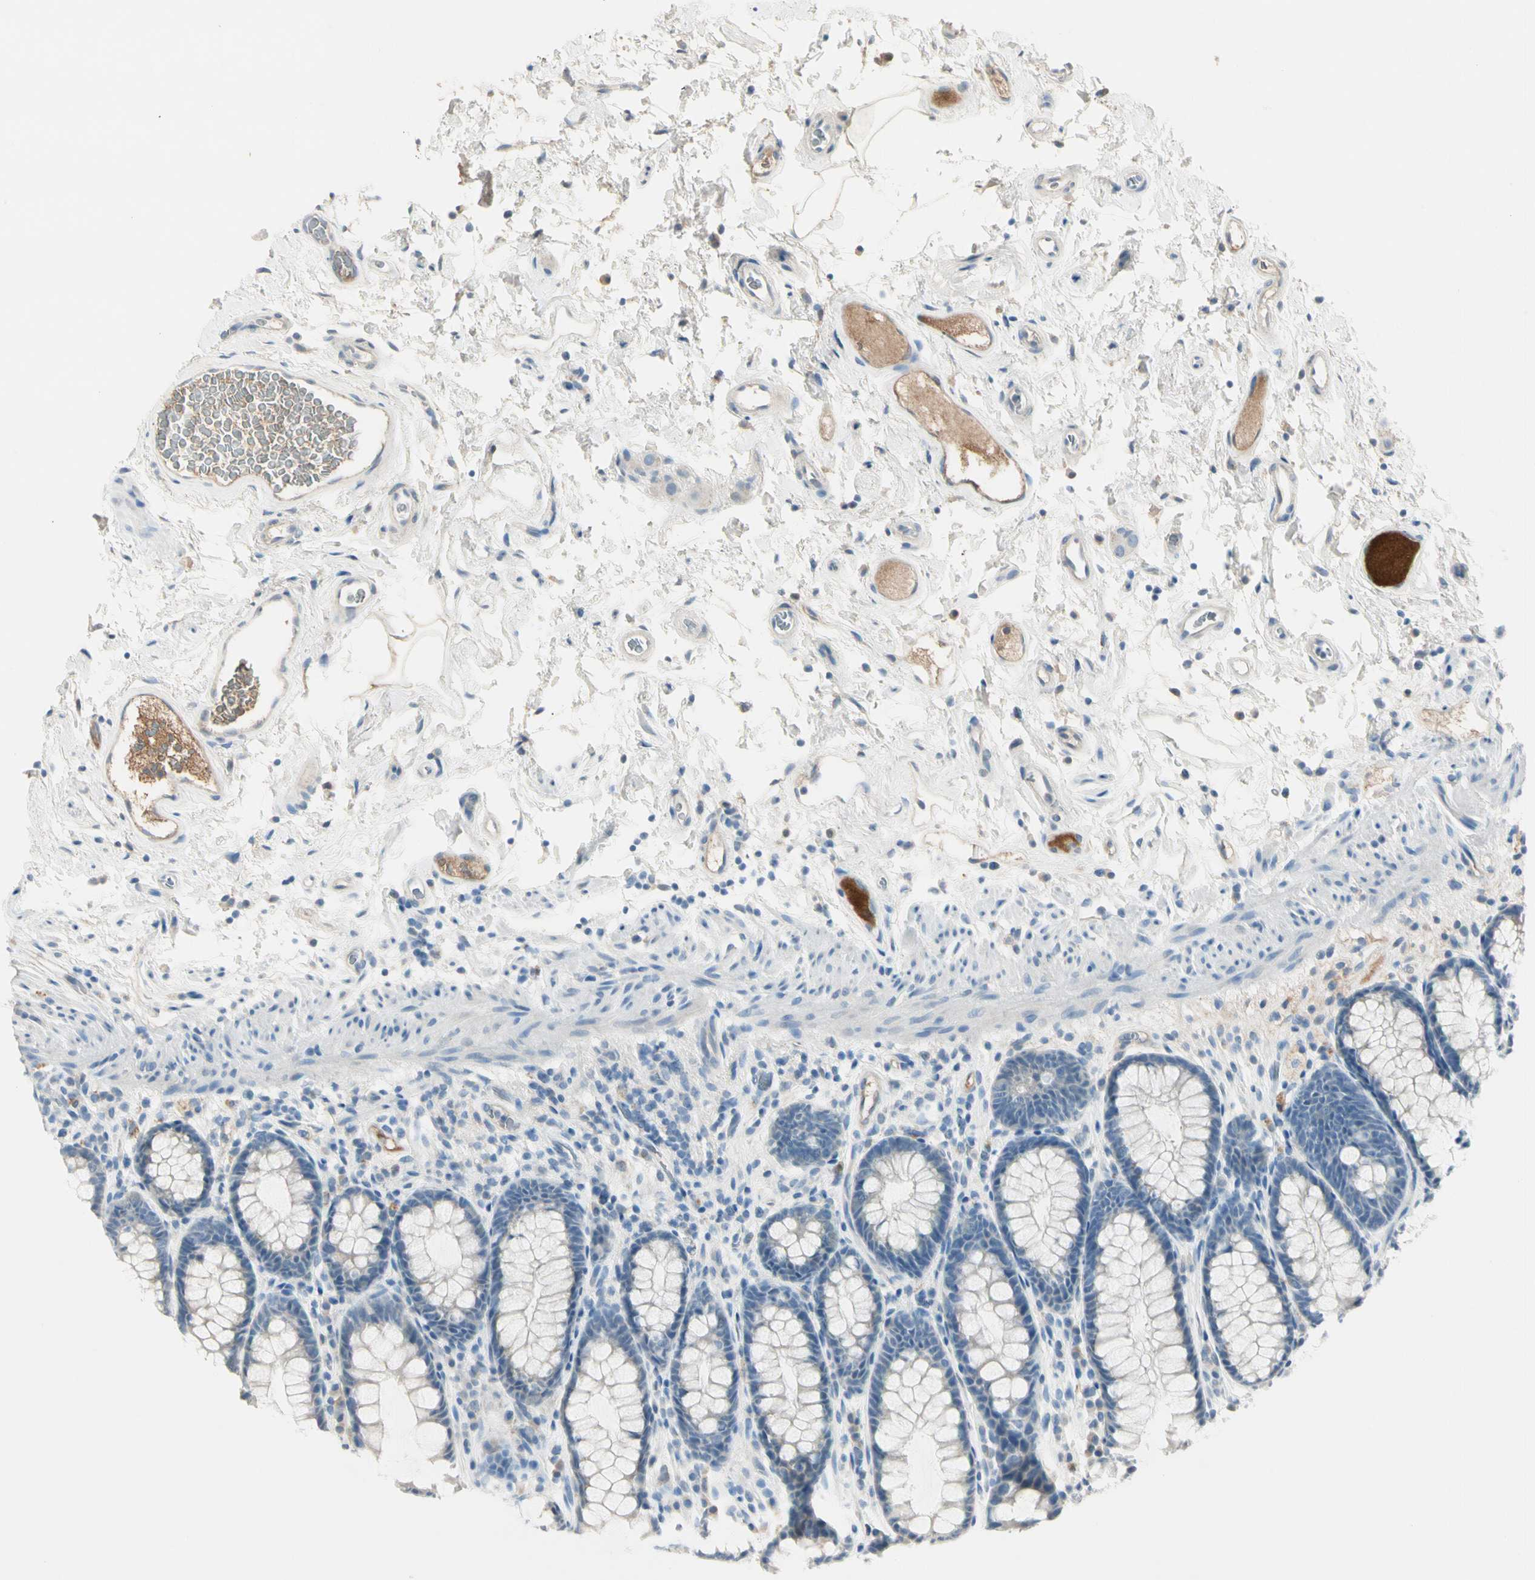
{"staining": {"intensity": "negative", "quantity": "none", "location": "none"}, "tissue": "rectum", "cell_type": "Glandular cells", "image_type": "normal", "snomed": [{"axis": "morphology", "description": "Normal tissue, NOS"}, {"axis": "topography", "description": "Rectum"}], "caption": "This image is of benign rectum stained with immunohistochemistry (IHC) to label a protein in brown with the nuclei are counter-stained blue. There is no staining in glandular cells.", "gene": "SERPIND1", "patient": {"sex": "male", "age": 92}}